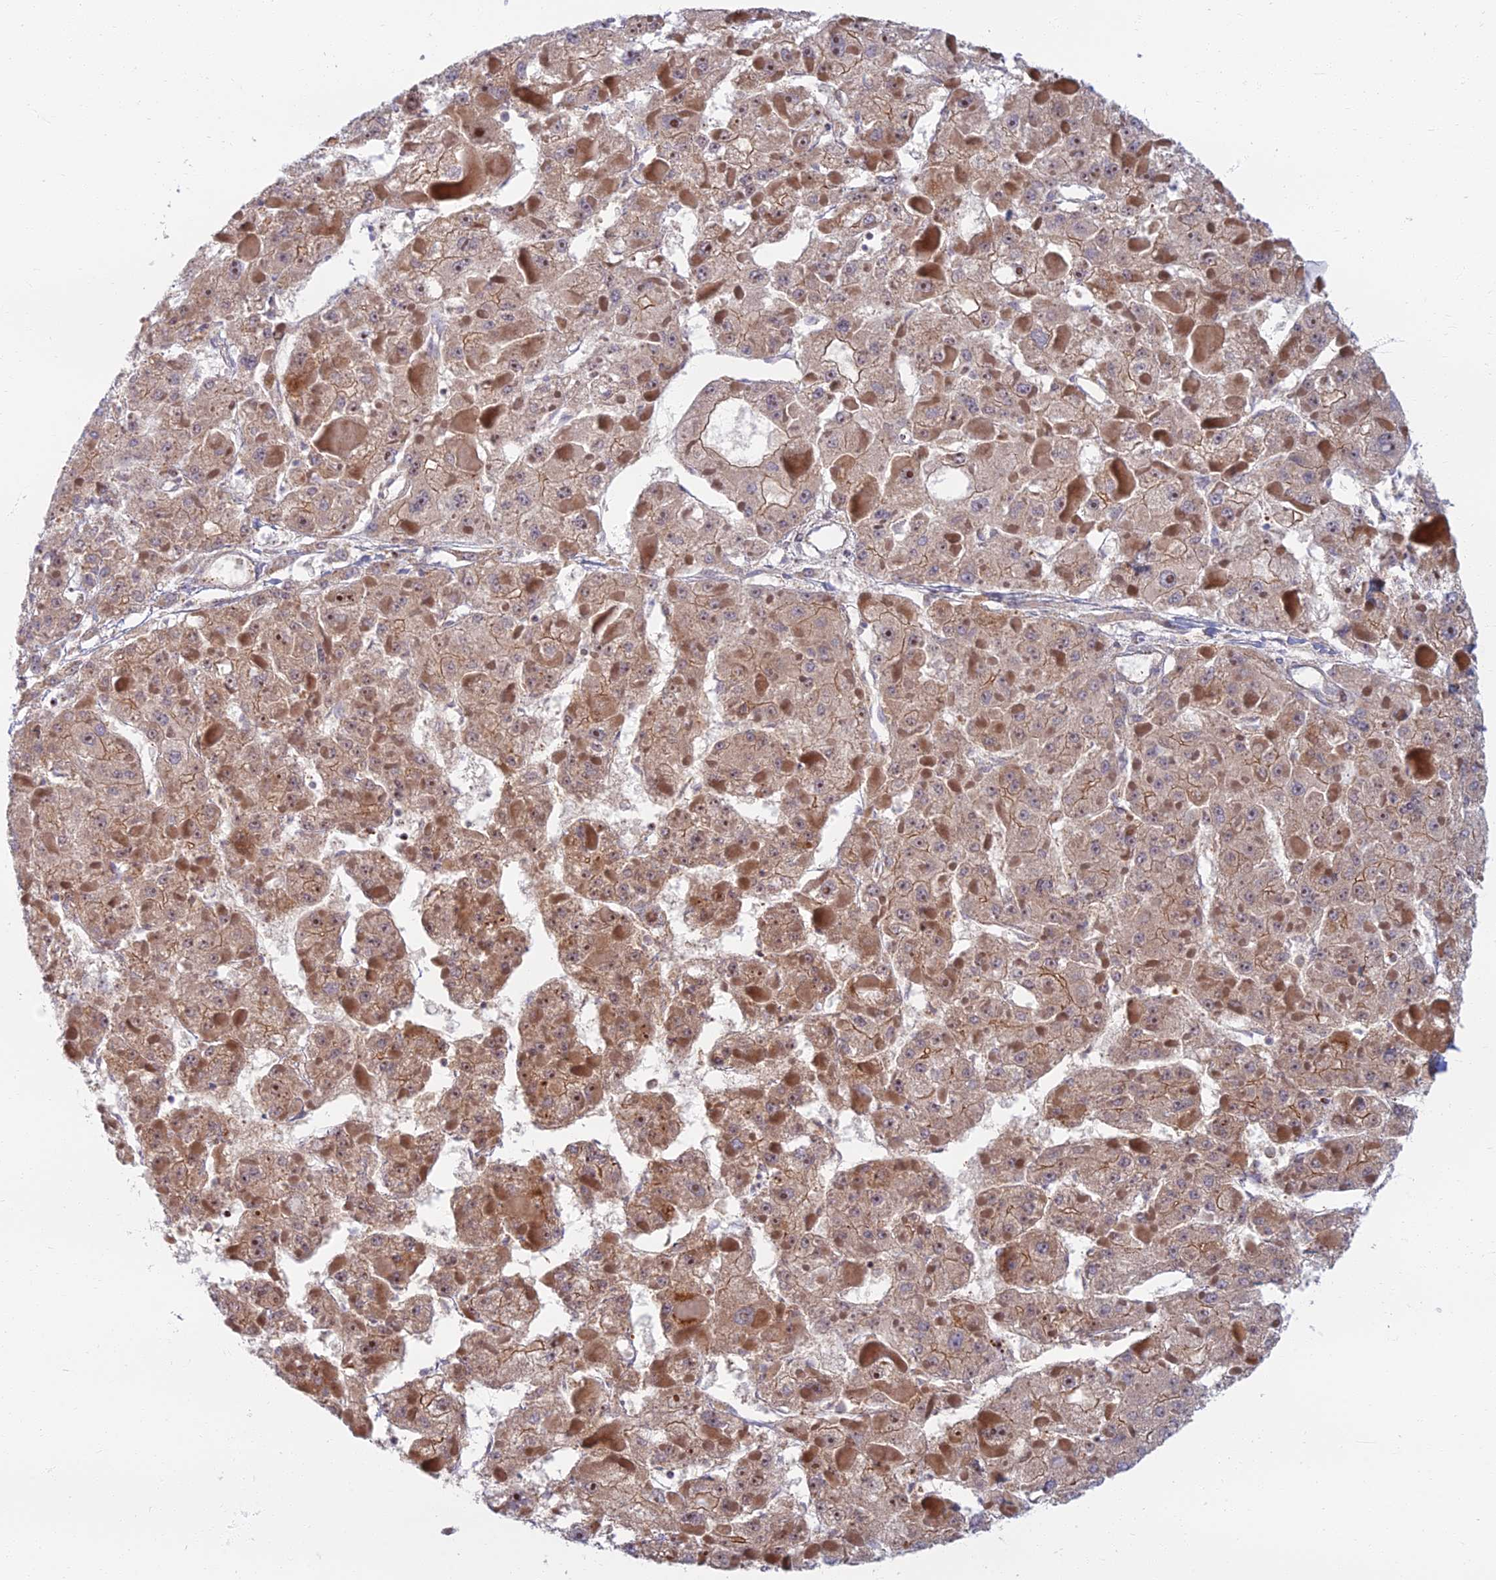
{"staining": {"intensity": "moderate", "quantity": ">75%", "location": "cytoplasmic/membranous"}, "tissue": "liver cancer", "cell_type": "Tumor cells", "image_type": "cancer", "snomed": [{"axis": "morphology", "description": "Carcinoma, Hepatocellular, NOS"}, {"axis": "topography", "description": "Liver"}], "caption": "Immunohistochemical staining of human liver cancer shows medium levels of moderate cytoplasmic/membranous protein expression in approximately >75% of tumor cells.", "gene": "C15orf40", "patient": {"sex": "female", "age": 73}}